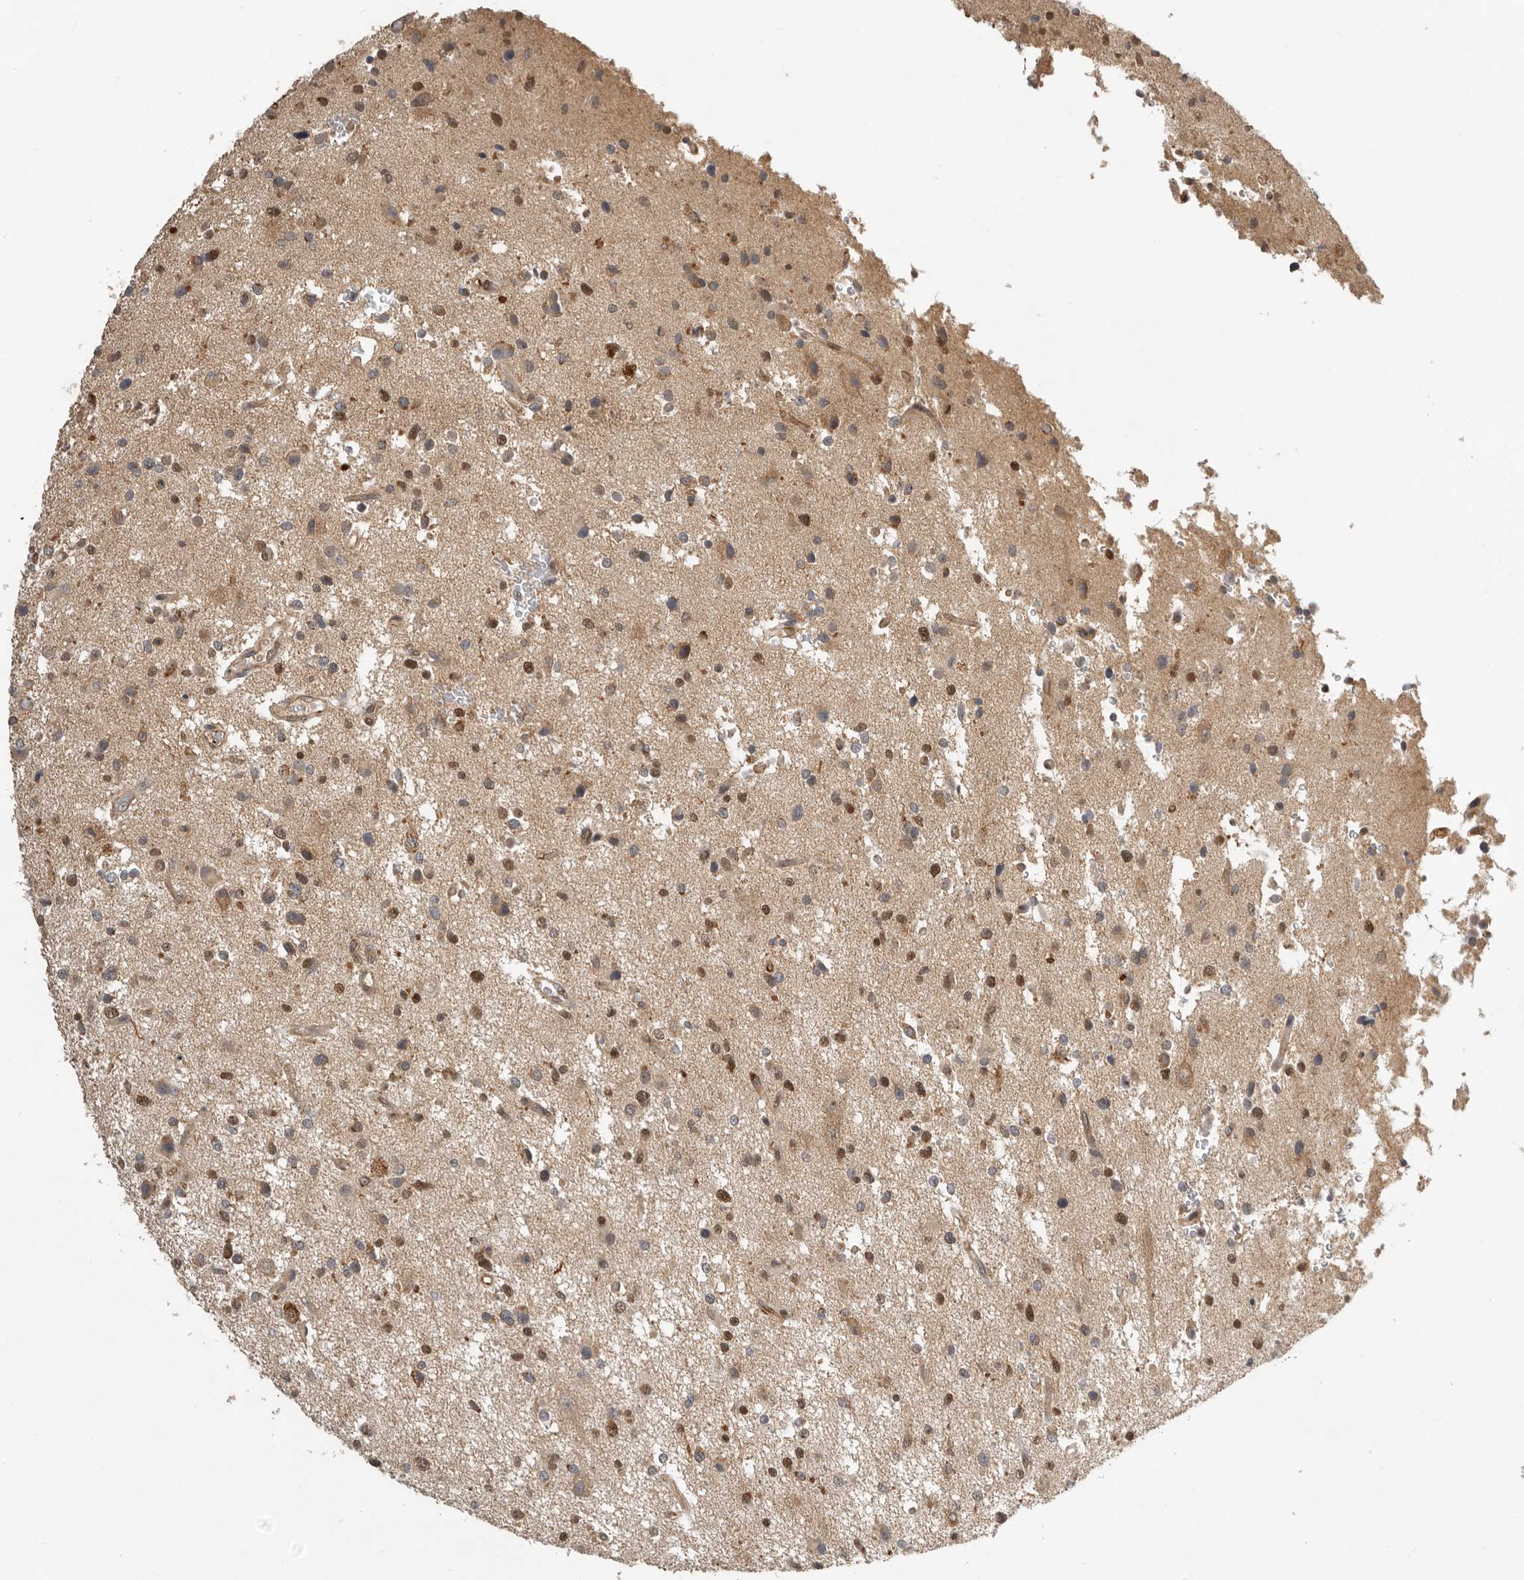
{"staining": {"intensity": "moderate", "quantity": "25%-75%", "location": "nuclear"}, "tissue": "glioma", "cell_type": "Tumor cells", "image_type": "cancer", "snomed": [{"axis": "morphology", "description": "Glioma, malignant, High grade"}, {"axis": "topography", "description": "Brain"}], "caption": "Glioma stained with a brown dye exhibits moderate nuclear positive positivity in approximately 25%-75% of tumor cells.", "gene": "RNF157", "patient": {"sex": "male", "age": 33}}